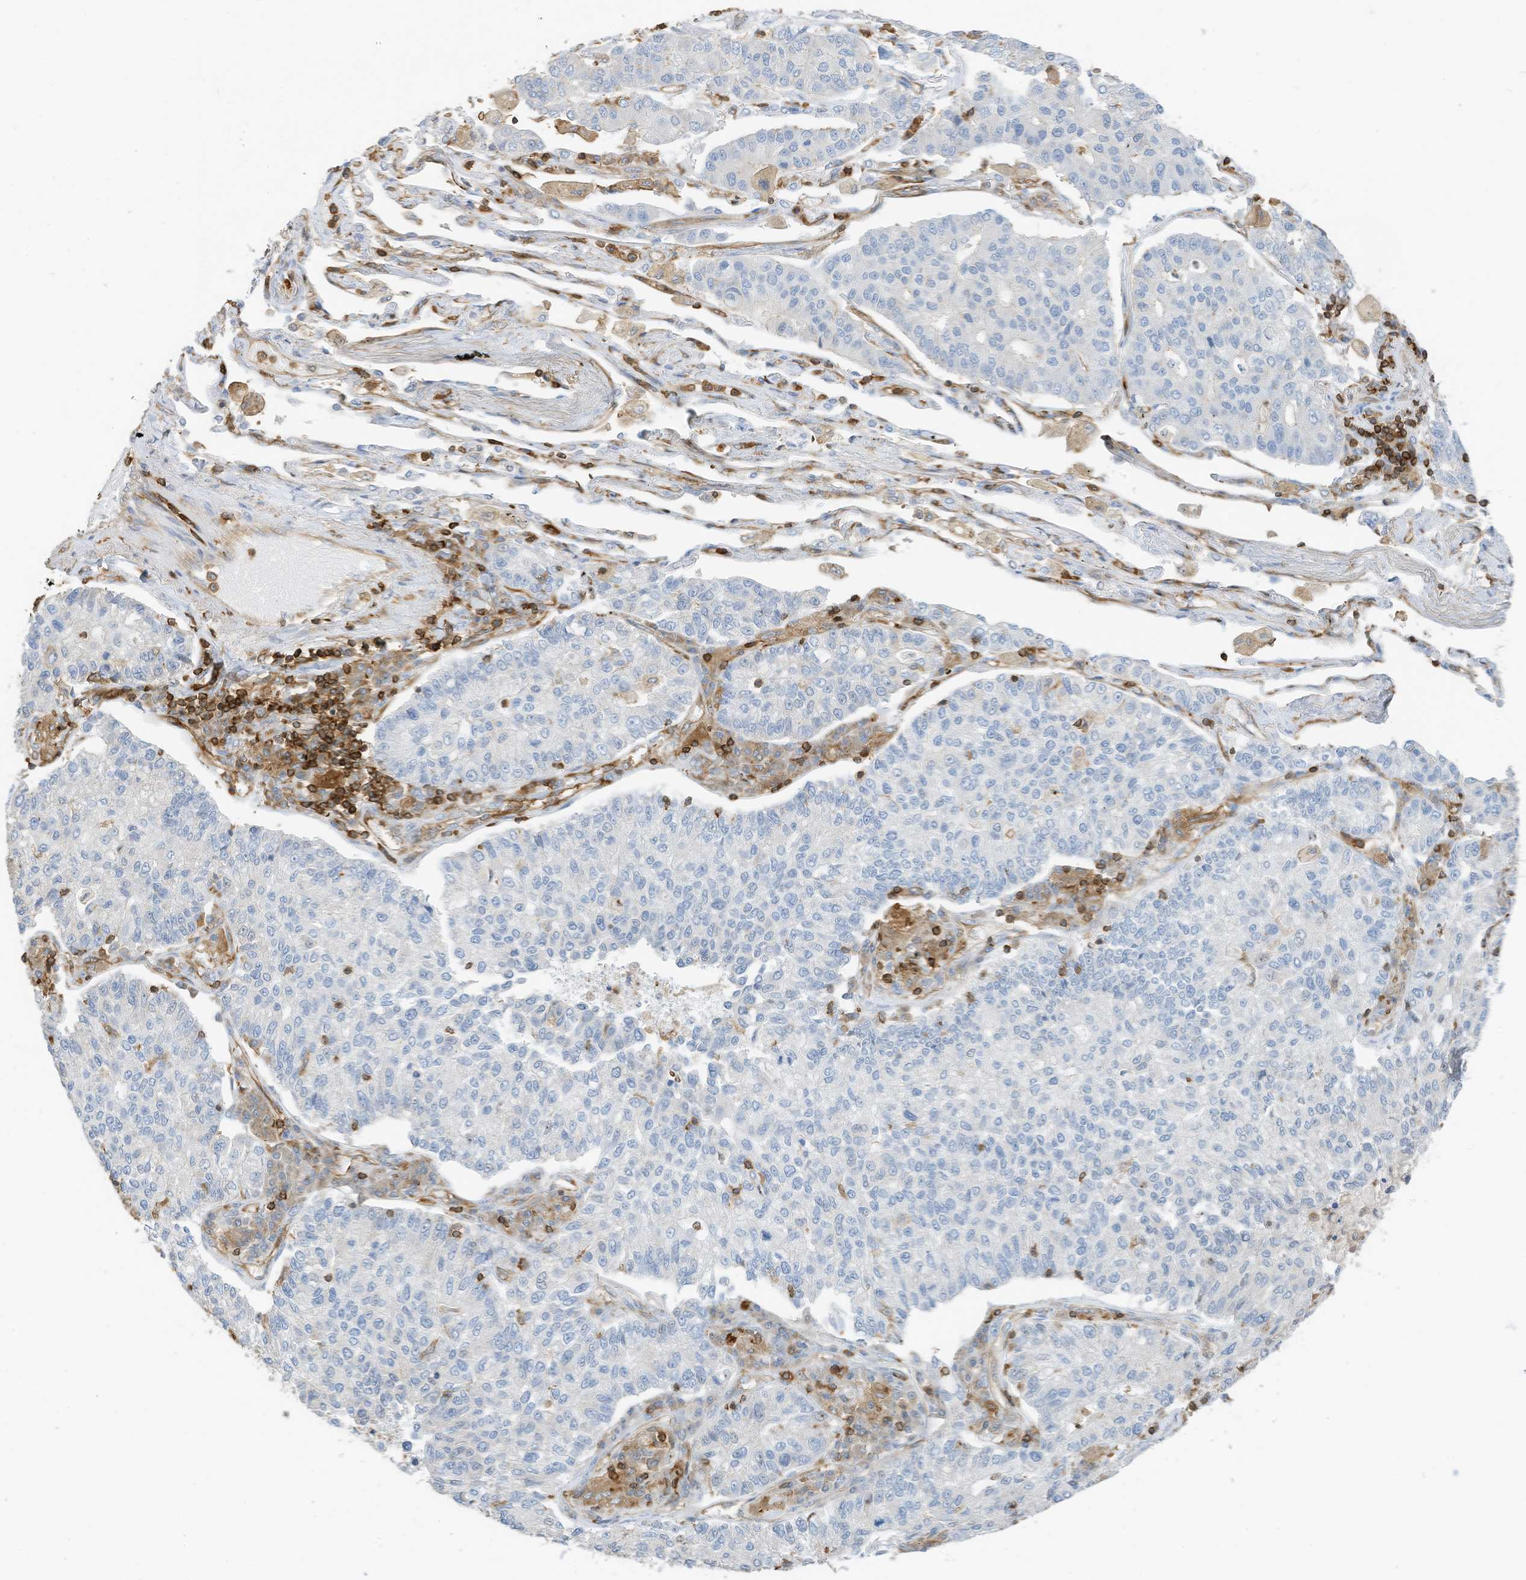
{"staining": {"intensity": "negative", "quantity": "none", "location": "none"}, "tissue": "lung cancer", "cell_type": "Tumor cells", "image_type": "cancer", "snomed": [{"axis": "morphology", "description": "Adenocarcinoma, NOS"}, {"axis": "topography", "description": "Lung"}], "caption": "The histopathology image displays no significant staining in tumor cells of adenocarcinoma (lung).", "gene": "ARHGAP25", "patient": {"sex": "male", "age": 49}}